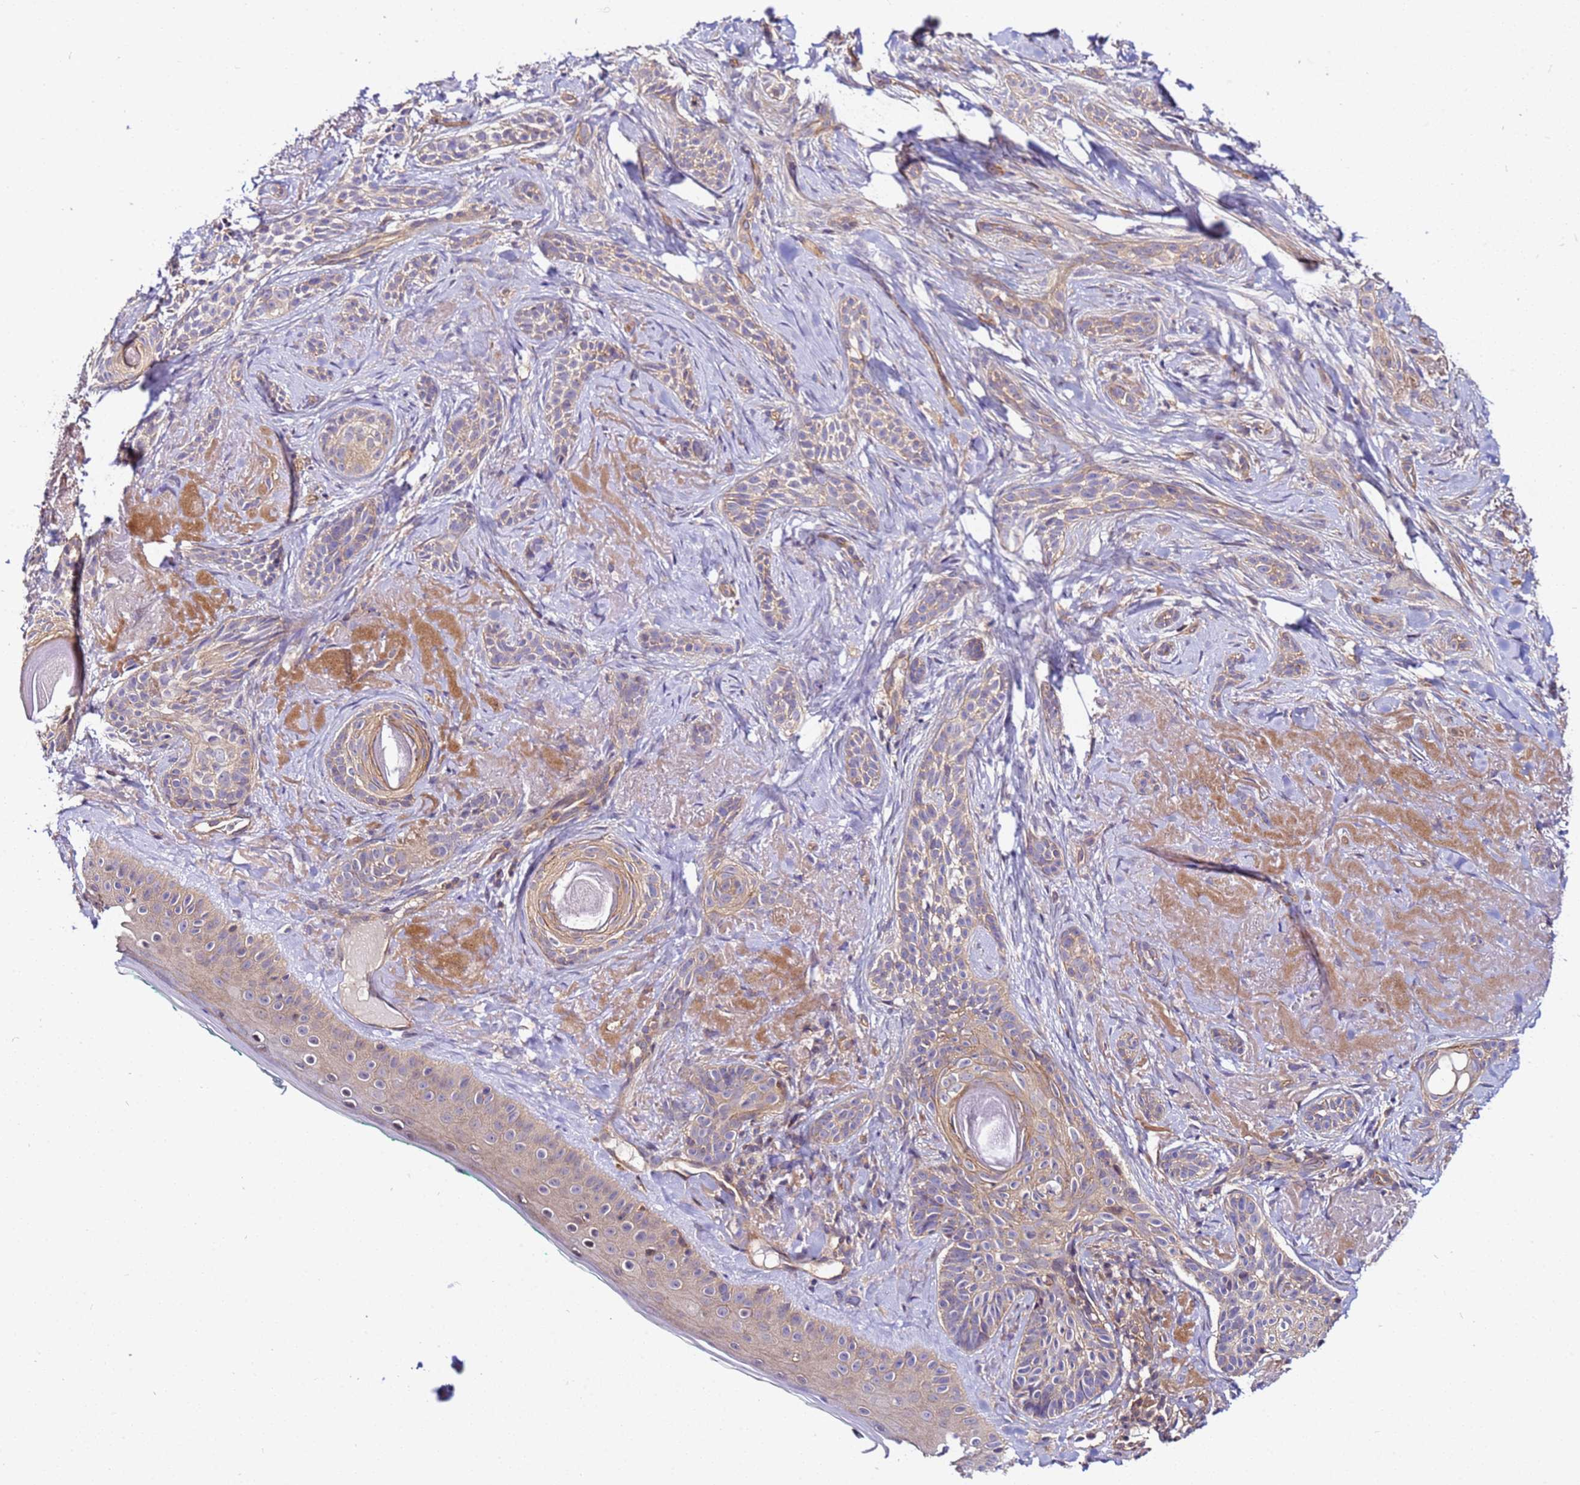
{"staining": {"intensity": "weak", "quantity": "25%-75%", "location": "cytoplasmic/membranous"}, "tissue": "skin cancer", "cell_type": "Tumor cells", "image_type": "cancer", "snomed": [{"axis": "morphology", "description": "Basal cell carcinoma"}, {"axis": "topography", "description": "Skin"}], "caption": "Protein expression analysis of skin cancer (basal cell carcinoma) exhibits weak cytoplasmic/membranous positivity in approximately 25%-75% of tumor cells.", "gene": "STK38", "patient": {"sex": "male", "age": 71}}